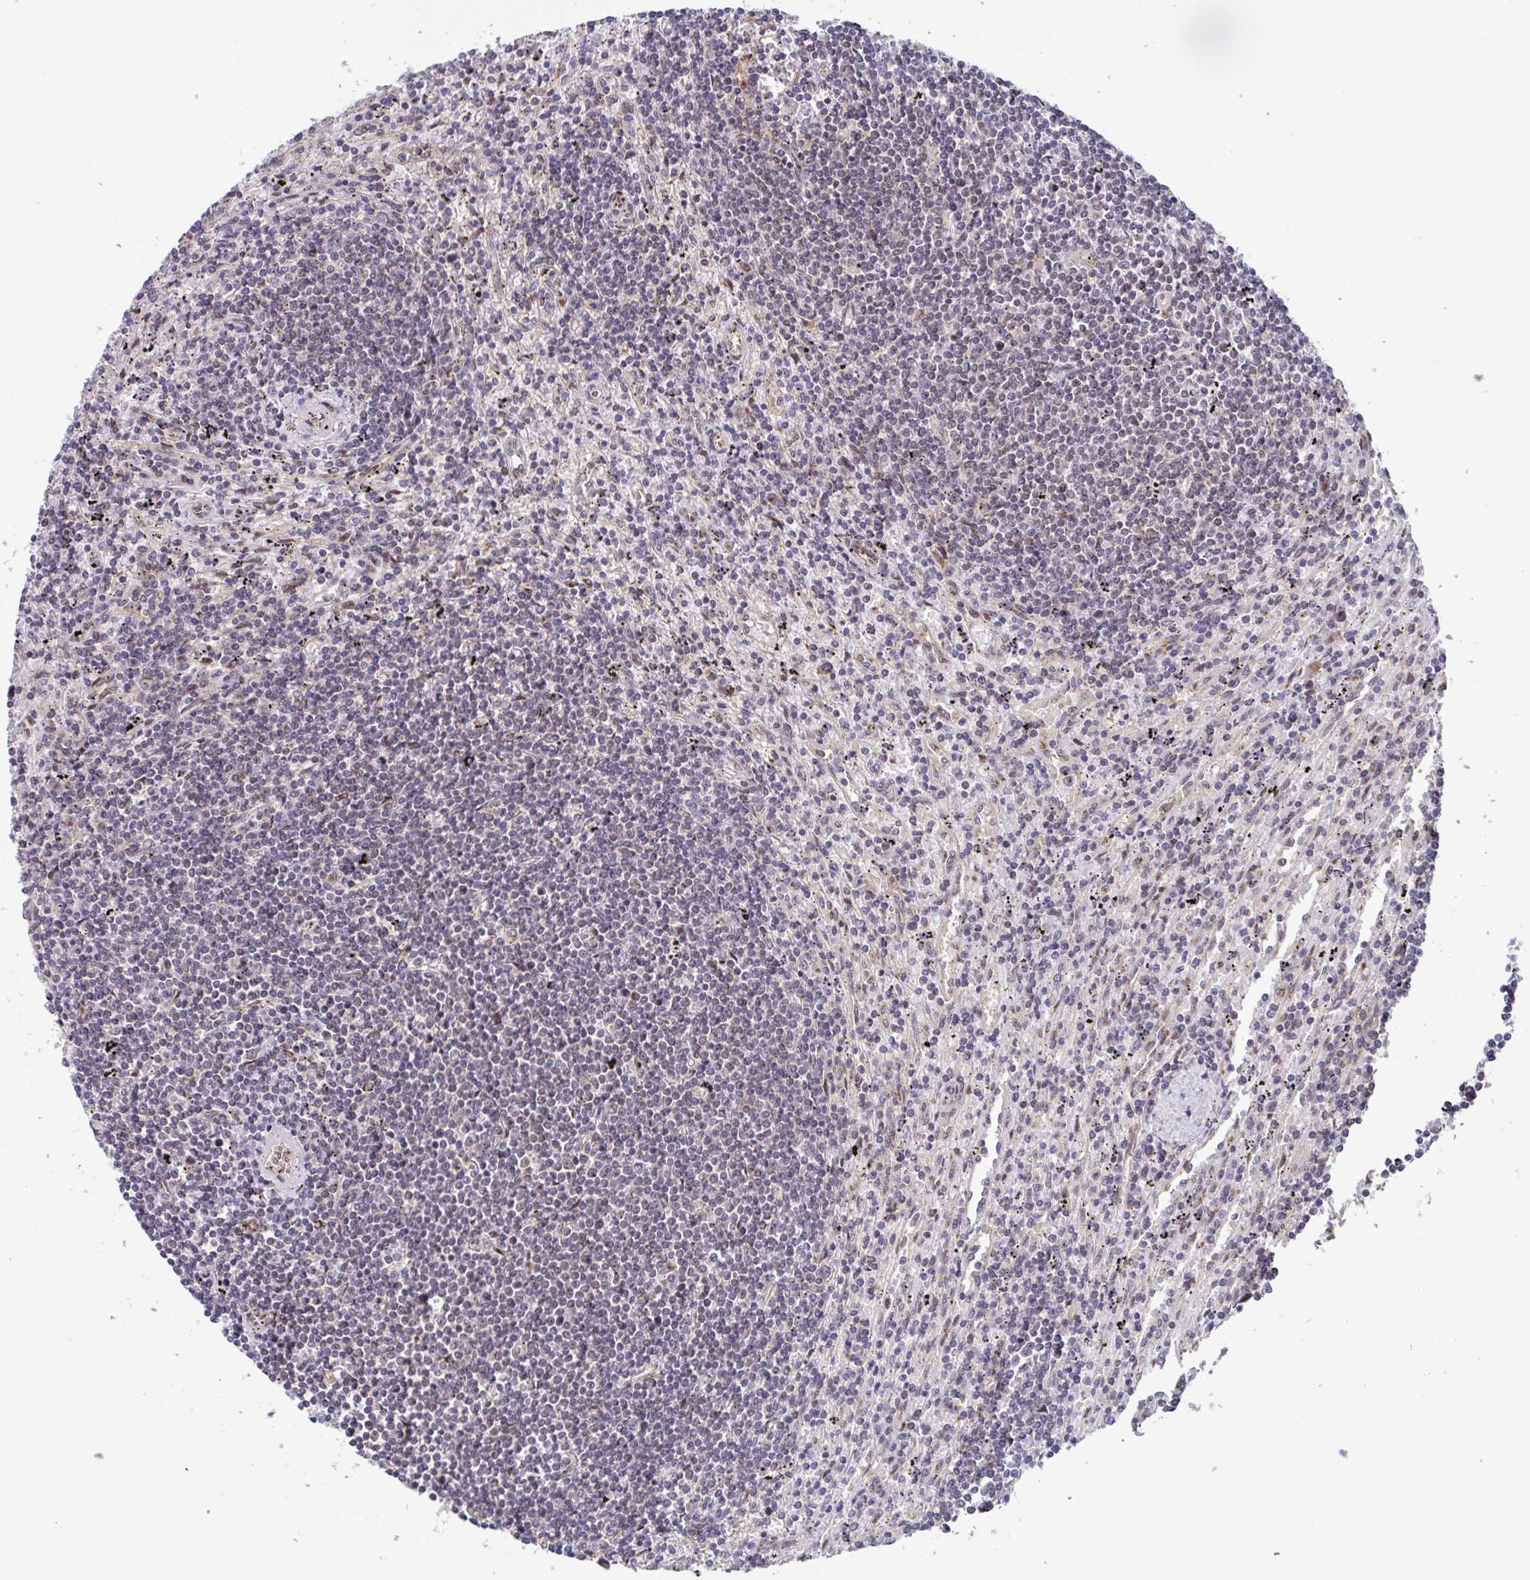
{"staining": {"intensity": "negative", "quantity": "none", "location": "none"}, "tissue": "lymphoma", "cell_type": "Tumor cells", "image_type": "cancer", "snomed": [{"axis": "morphology", "description": "Malignant lymphoma, non-Hodgkin's type, Low grade"}, {"axis": "topography", "description": "Spleen"}], "caption": "An immunohistochemistry (IHC) photomicrograph of lymphoma is shown. There is no staining in tumor cells of lymphoma. Brightfield microscopy of immunohistochemistry stained with DAB (brown) and hematoxylin (blue), captured at high magnification.", "gene": "ATP5MJ", "patient": {"sex": "male", "age": 76}}